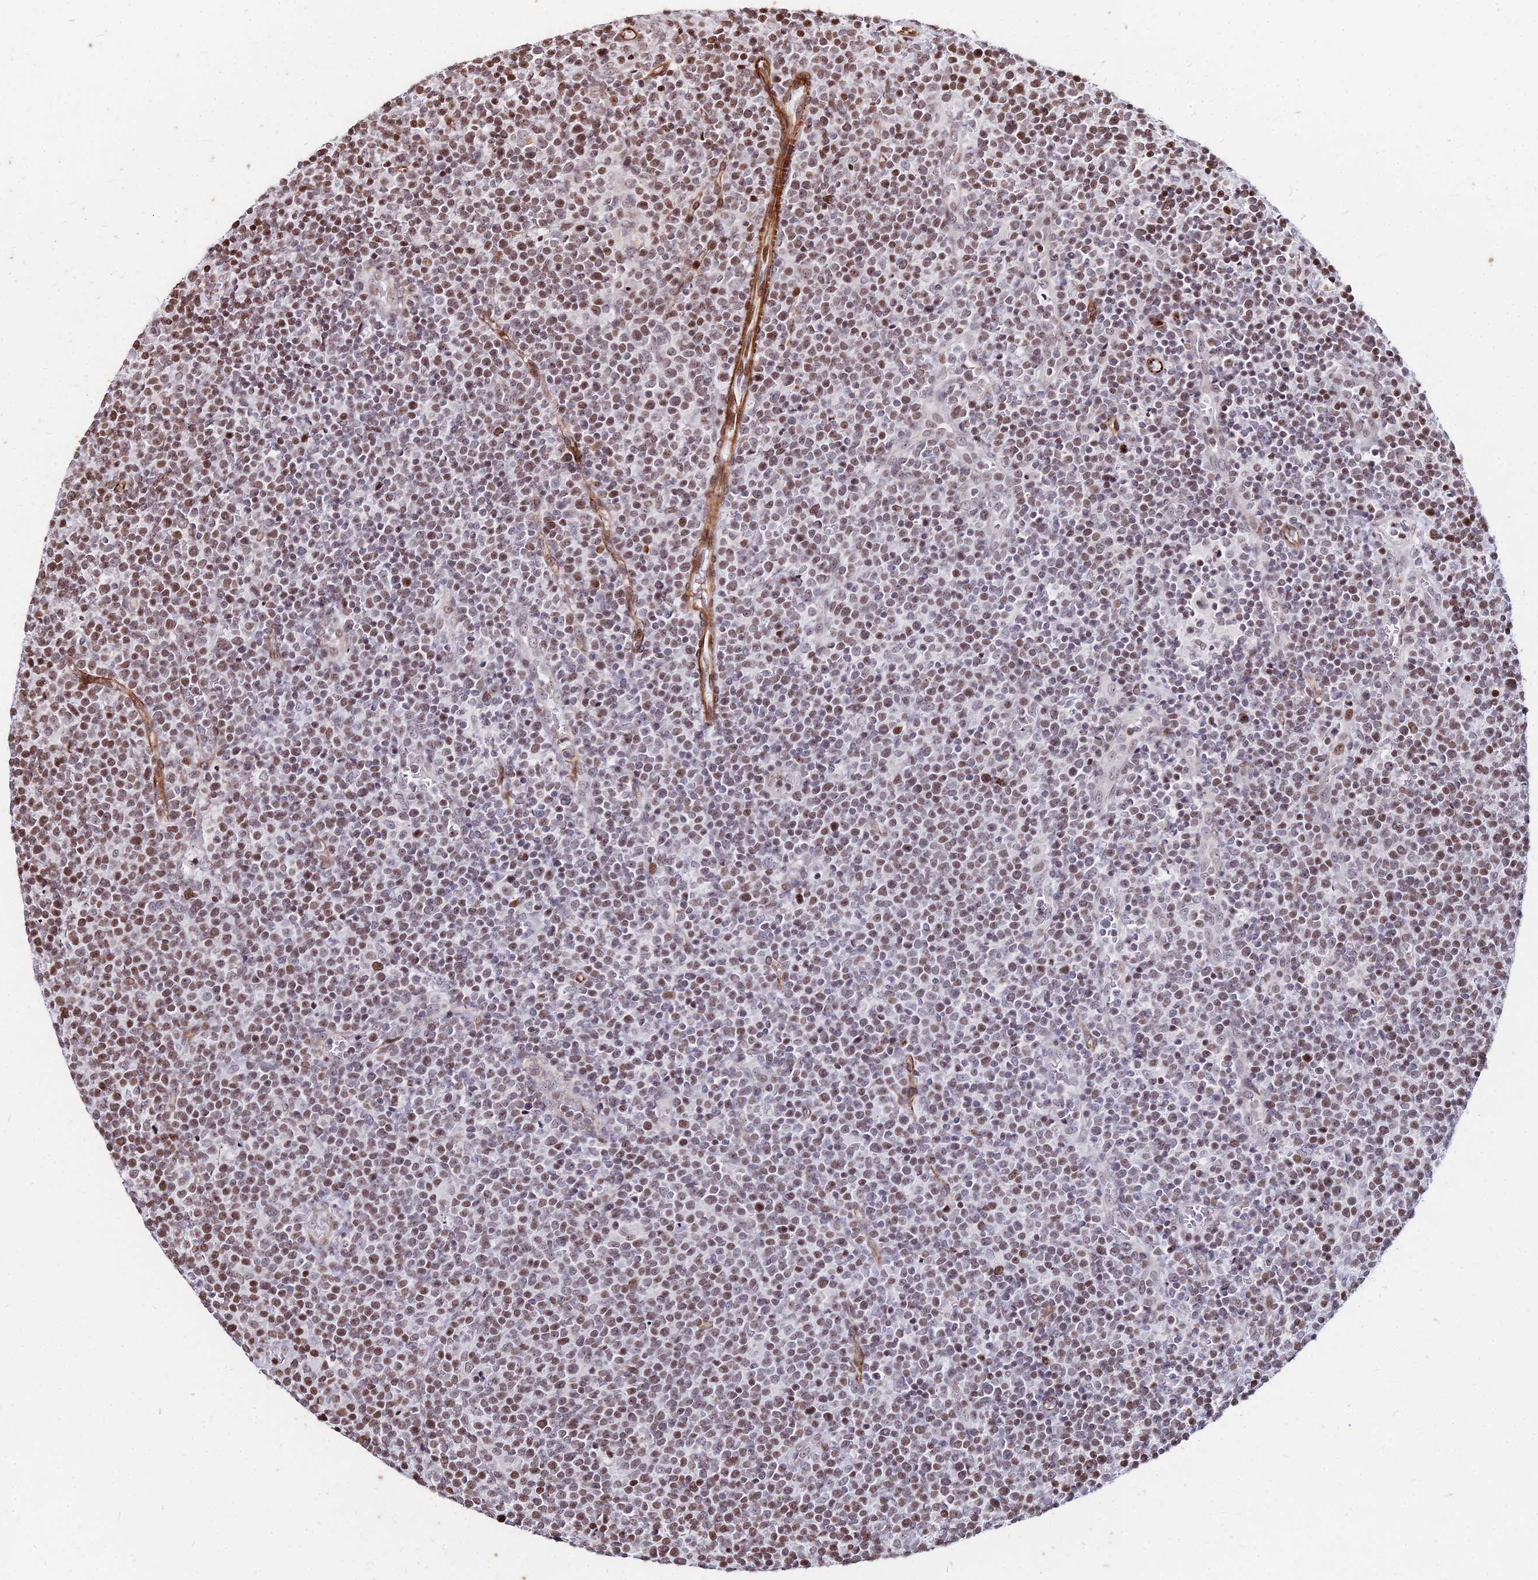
{"staining": {"intensity": "moderate", "quantity": ">75%", "location": "nuclear"}, "tissue": "lymphoma", "cell_type": "Tumor cells", "image_type": "cancer", "snomed": [{"axis": "morphology", "description": "Malignant lymphoma, non-Hodgkin's type, High grade"}, {"axis": "topography", "description": "Lymph node"}], "caption": "High-grade malignant lymphoma, non-Hodgkin's type tissue displays moderate nuclear expression in about >75% of tumor cells, visualized by immunohistochemistry. (DAB (3,3'-diaminobenzidine) = brown stain, brightfield microscopy at high magnification).", "gene": "NYAP2", "patient": {"sex": "male", "age": 61}}